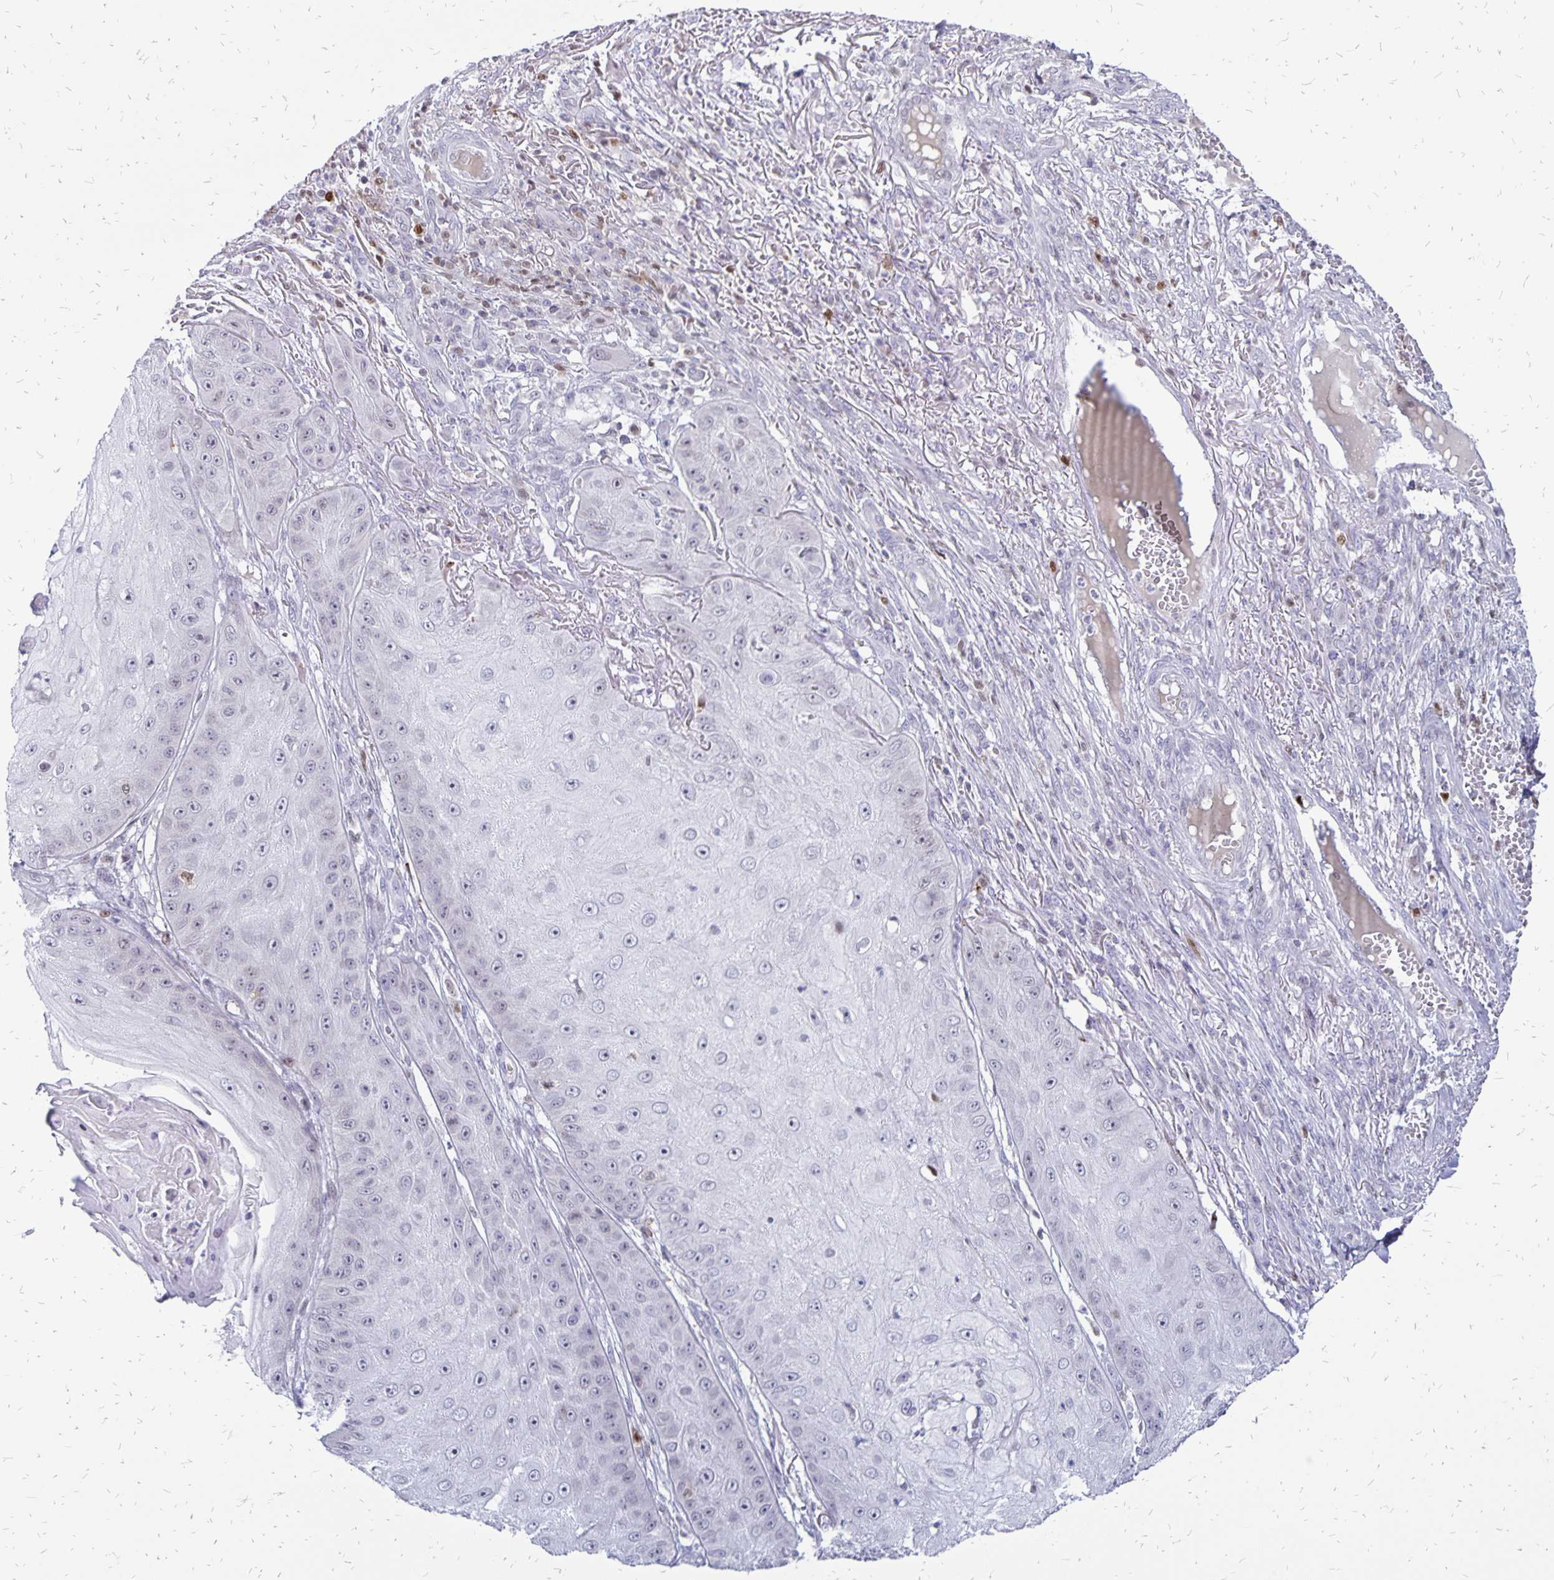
{"staining": {"intensity": "negative", "quantity": "none", "location": "none"}, "tissue": "skin cancer", "cell_type": "Tumor cells", "image_type": "cancer", "snomed": [{"axis": "morphology", "description": "Squamous cell carcinoma, NOS"}, {"axis": "topography", "description": "Skin"}], "caption": "There is no significant staining in tumor cells of skin squamous cell carcinoma.", "gene": "DCK", "patient": {"sex": "male", "age": 70}}